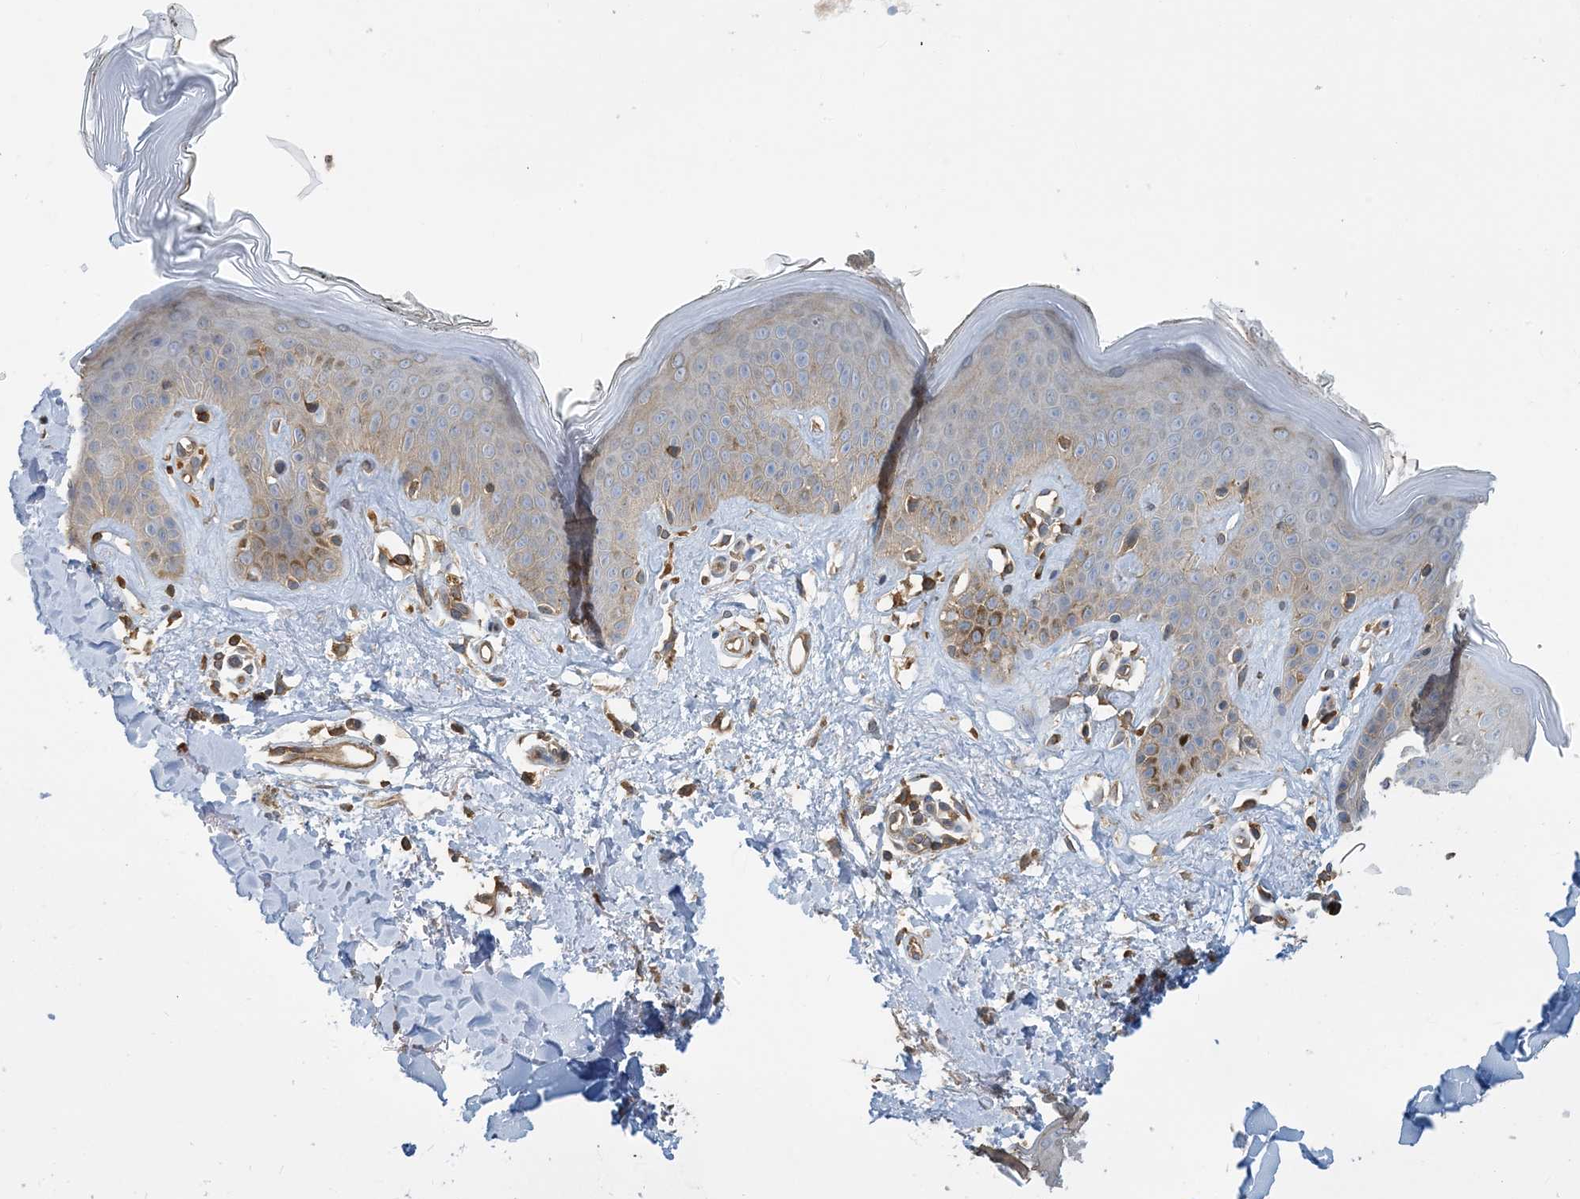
{"staining": {"intensity": "moderate", "quantity": ">75%", "location": "cytoplasmic/membranous"}, "tissue": "skin", "cell_type": "Fibroblasts", "image_type": "normal", "snomed": [{"axis": "morphology", "description": "Normal tissue, NOS"}, {"axis": "topography", "description": "Skin"}], "caption": "A medium amount of moderate cytoplasmic/membranous expression is identified in about >75% of fibroblasts in normal skin.", "gene": "SFMBT2", "patient": {"sex": "female", "age": 64}}